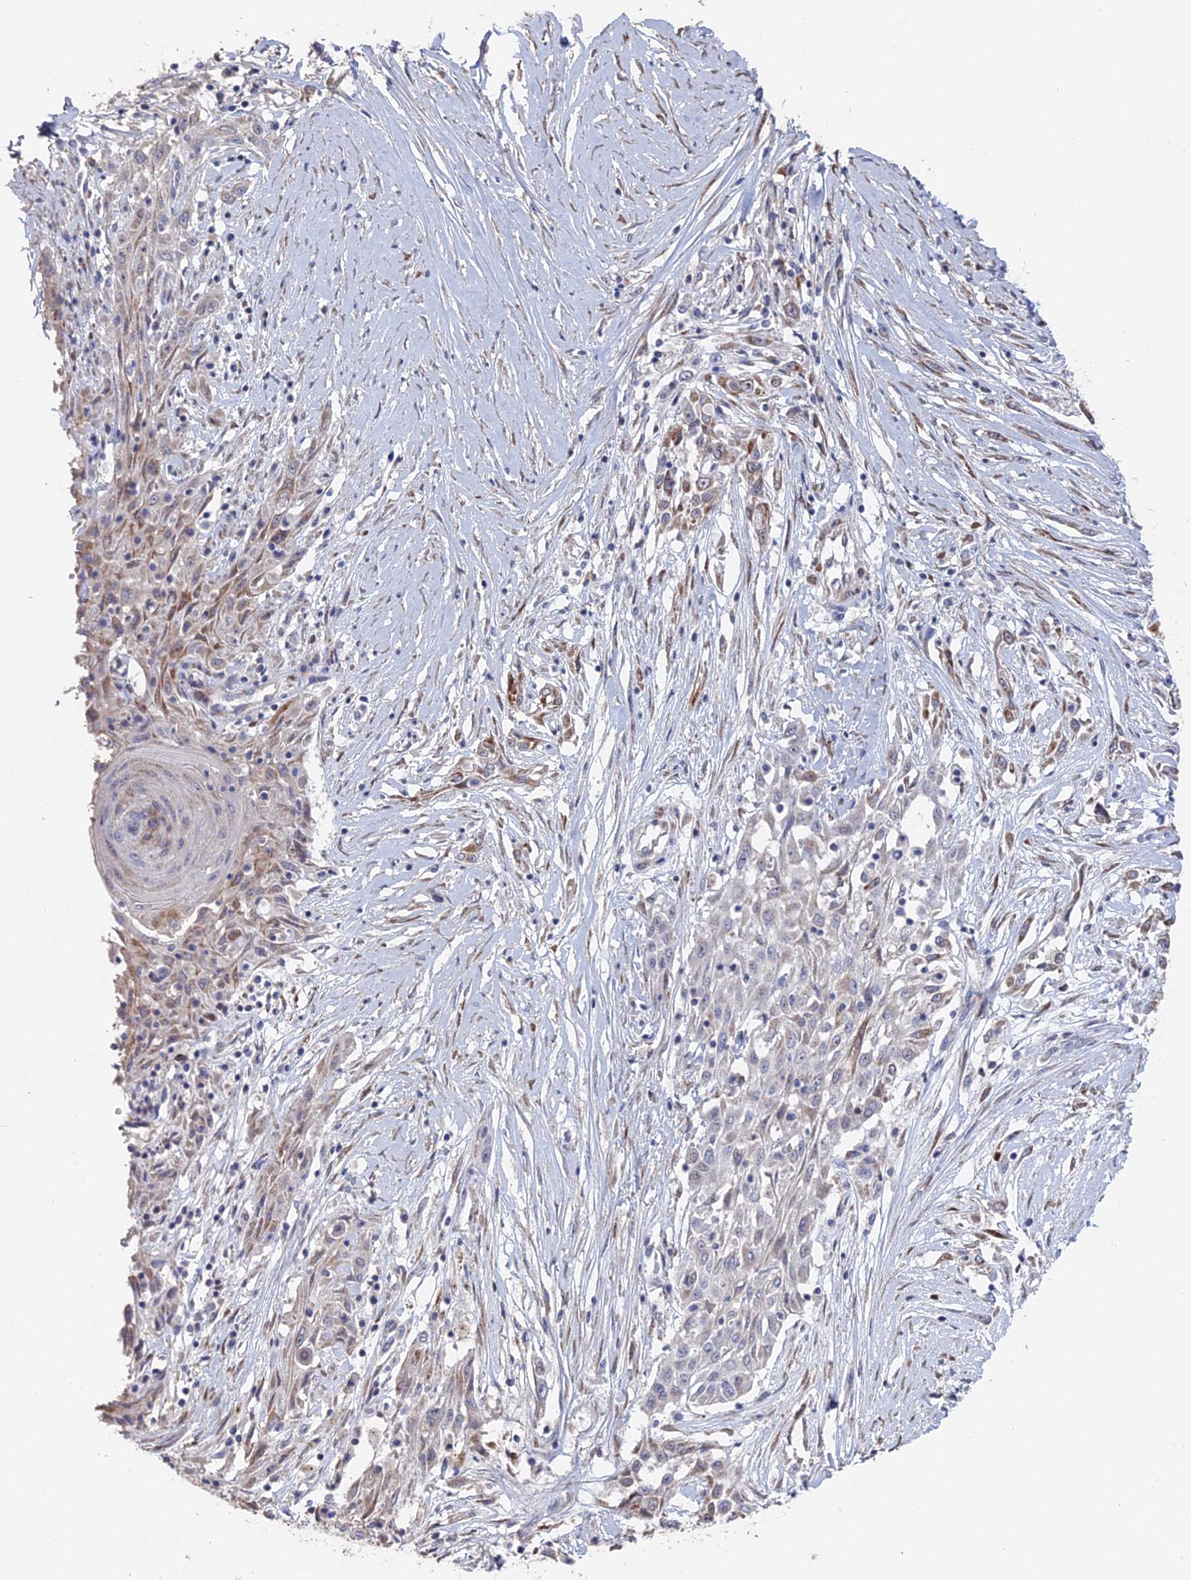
{"staining": {"intensity": "moderate", "quantity": "<25%", "location": "cytoplasmic/membranous"}, "tissue": "skin cancer", "cell_type": "Tumor cells", "image_type": "cancer", "snomed": [{"axis": "morphology", "description": "Squamous cell carcinoma, NOS"}, {"axis": "morphology", "description": "Squamous cell carcinoma, metastatic, NOS"}, {"axis": "topography", "description": "Skin"}, {"axis": "topography", "description": "Lymph node"}], "caption": "Skin cancer stained with a protein marker reveals moderate staining in tumor cells.", "gene": "SEMG2", "patient": {"sex": "male", "age": 75}}